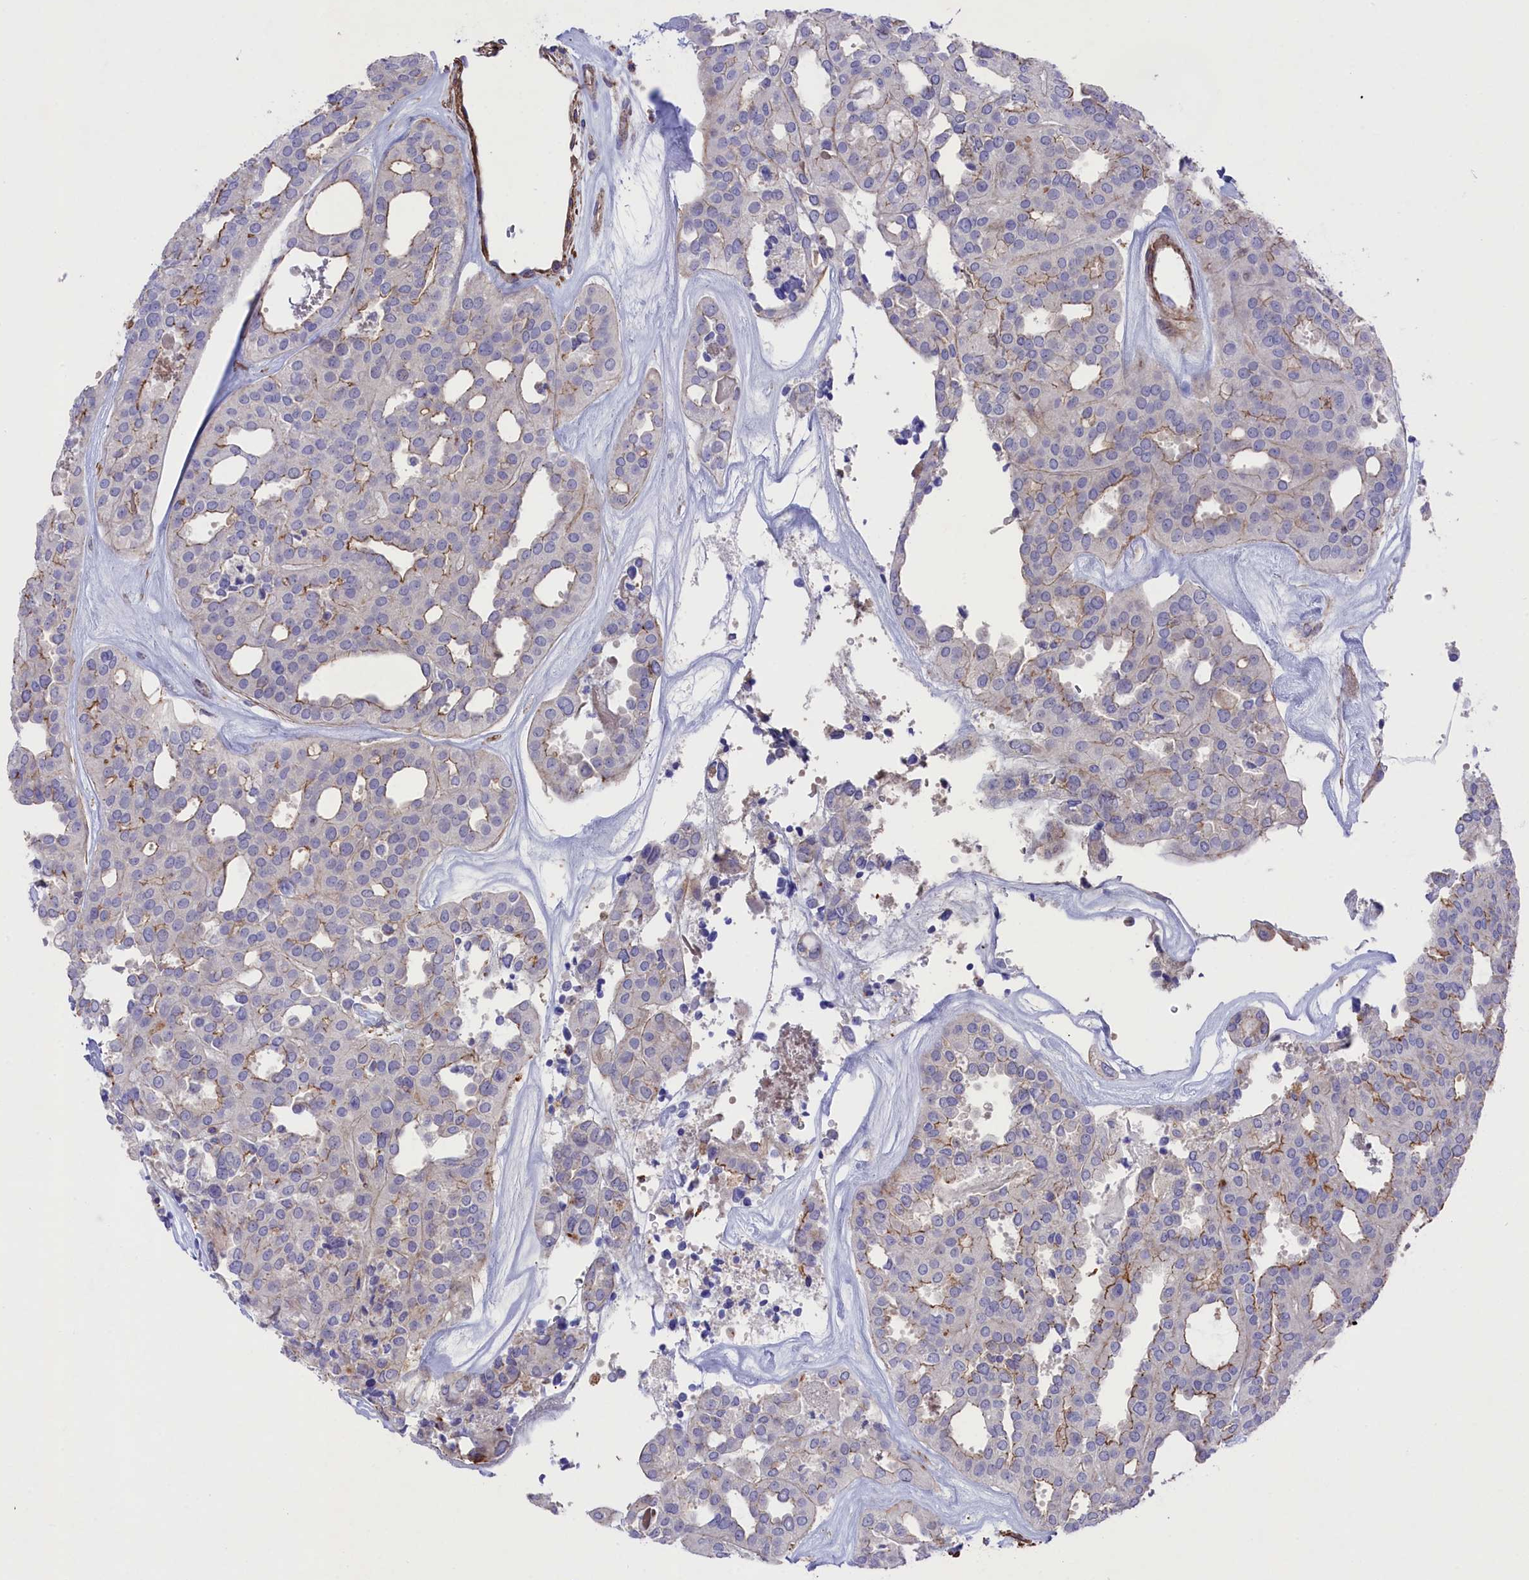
{"staining": {"intensity": "moderate", "quantity": "<25%", "location": "cytoplasmic/membranous"}, "tissue": "thyroid cancer", "cell_type": "Tumor cells", "image_type": "cancer", "snomed": [{"axis": "morphology", "description": "Follicular adenoma carcinoma, NOS"}, {"axis": "topography", "description": "Thyroid gland"}], "caption": "Immunohistochemistry of thyroid cancer demonstrates low levels of moderate cytoplasmic/membranous positivity in about <25% of tumor cells. The staining was performed using DAB to visualize the protein expression in brown, while the nuclei were stained in blue with hematoxylin (Magnification: 20x).", "gene": "RAPSN", "patient": {"sex": "male", "age": 75}}